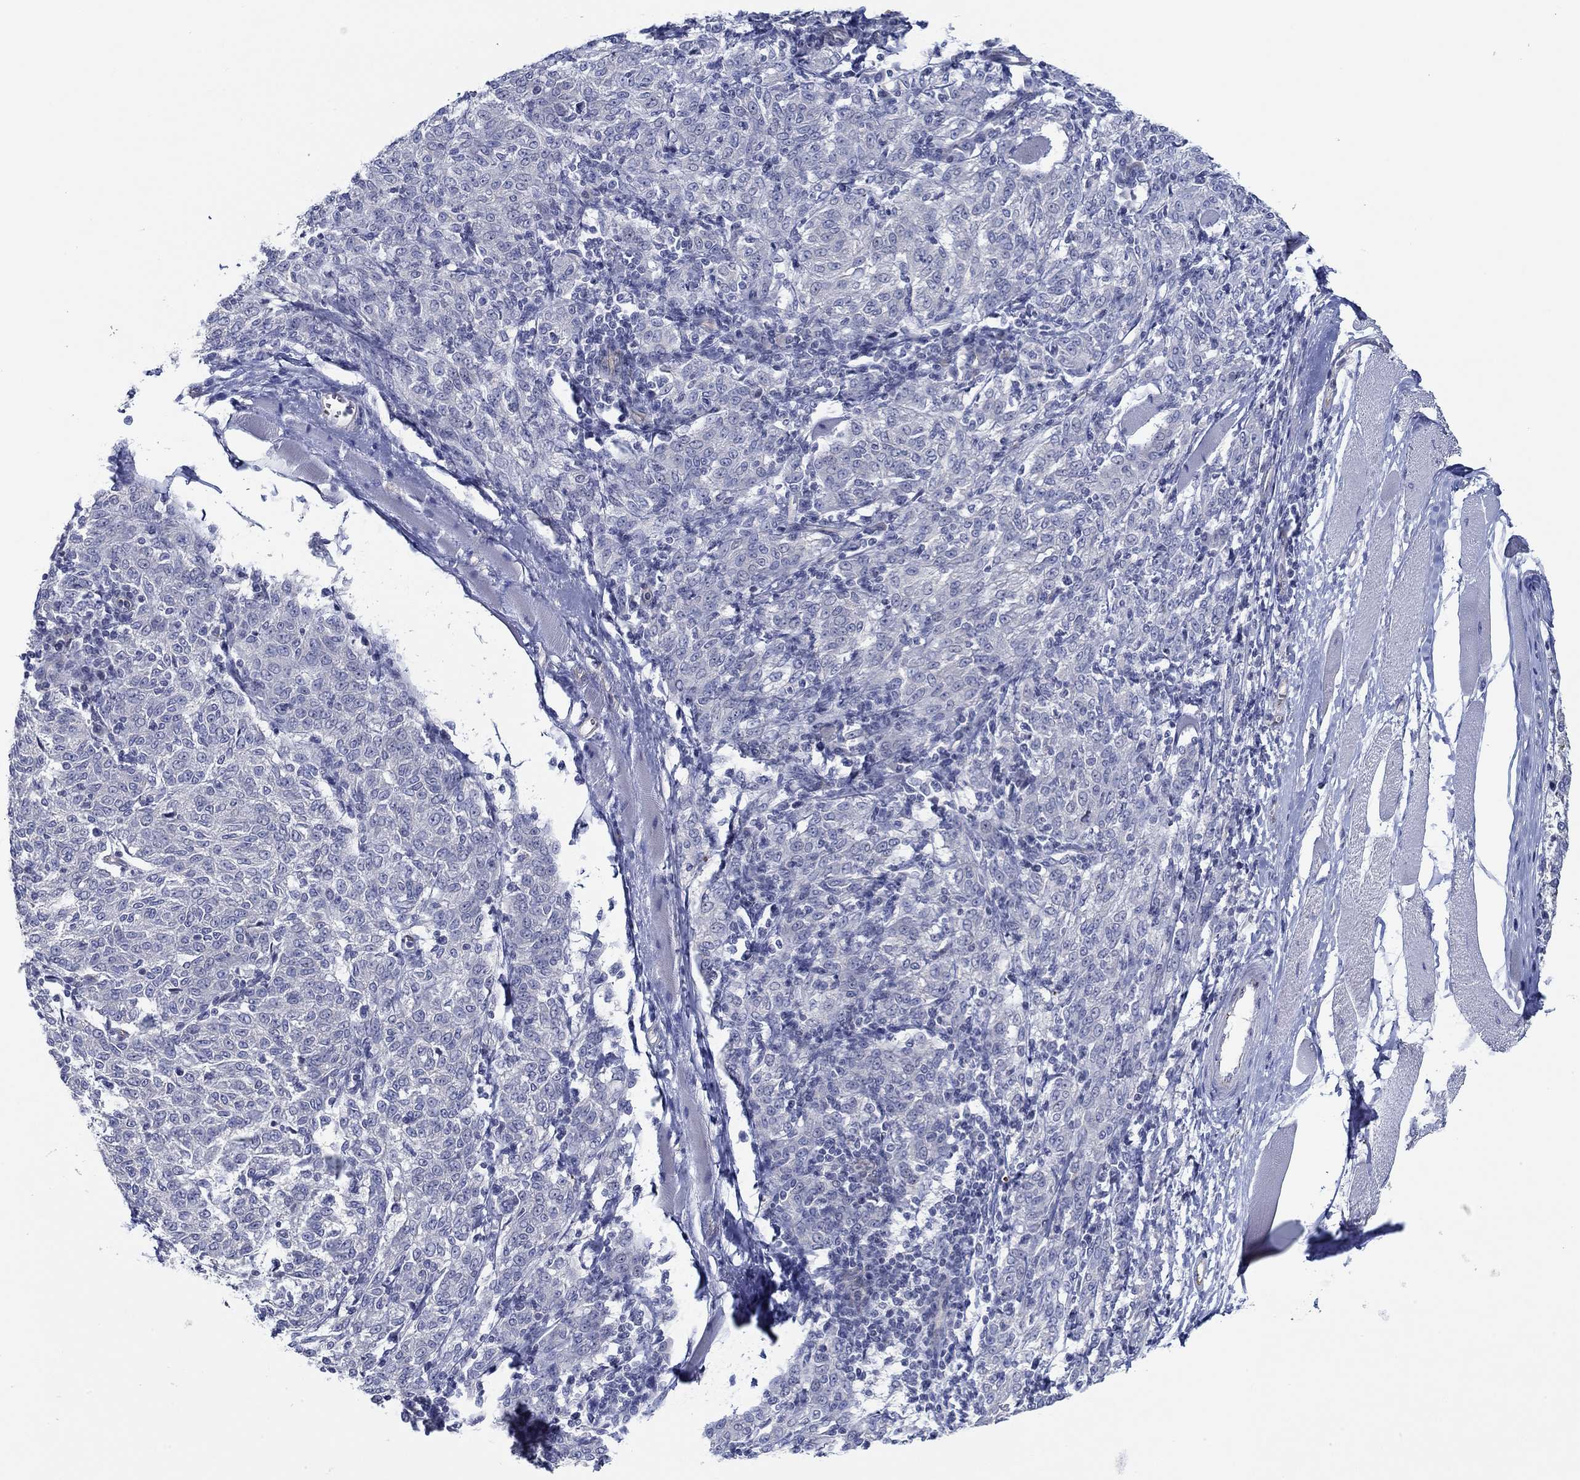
{"staining": {"intensity": "negative", "quantity": "none", "location": "none"}, "tissue": "melanoma", "cell_type": "Tumor cells", "image_type": "cancer", "snomed": [{"axis": "morphology", "description": "Malignant melanoma, NOS"}, {"axis": "topography", "description": "Skin"}], "caption": "Micrograph shows no protein expression in tumor cells of melanoma tissue. (Brightfield microscopy of DAB (3,3'-diaminobenzidine) immunohistochemistry at high magnification).", "gene": "GJA5", "patient": {"sex": "female", "age": 72}}